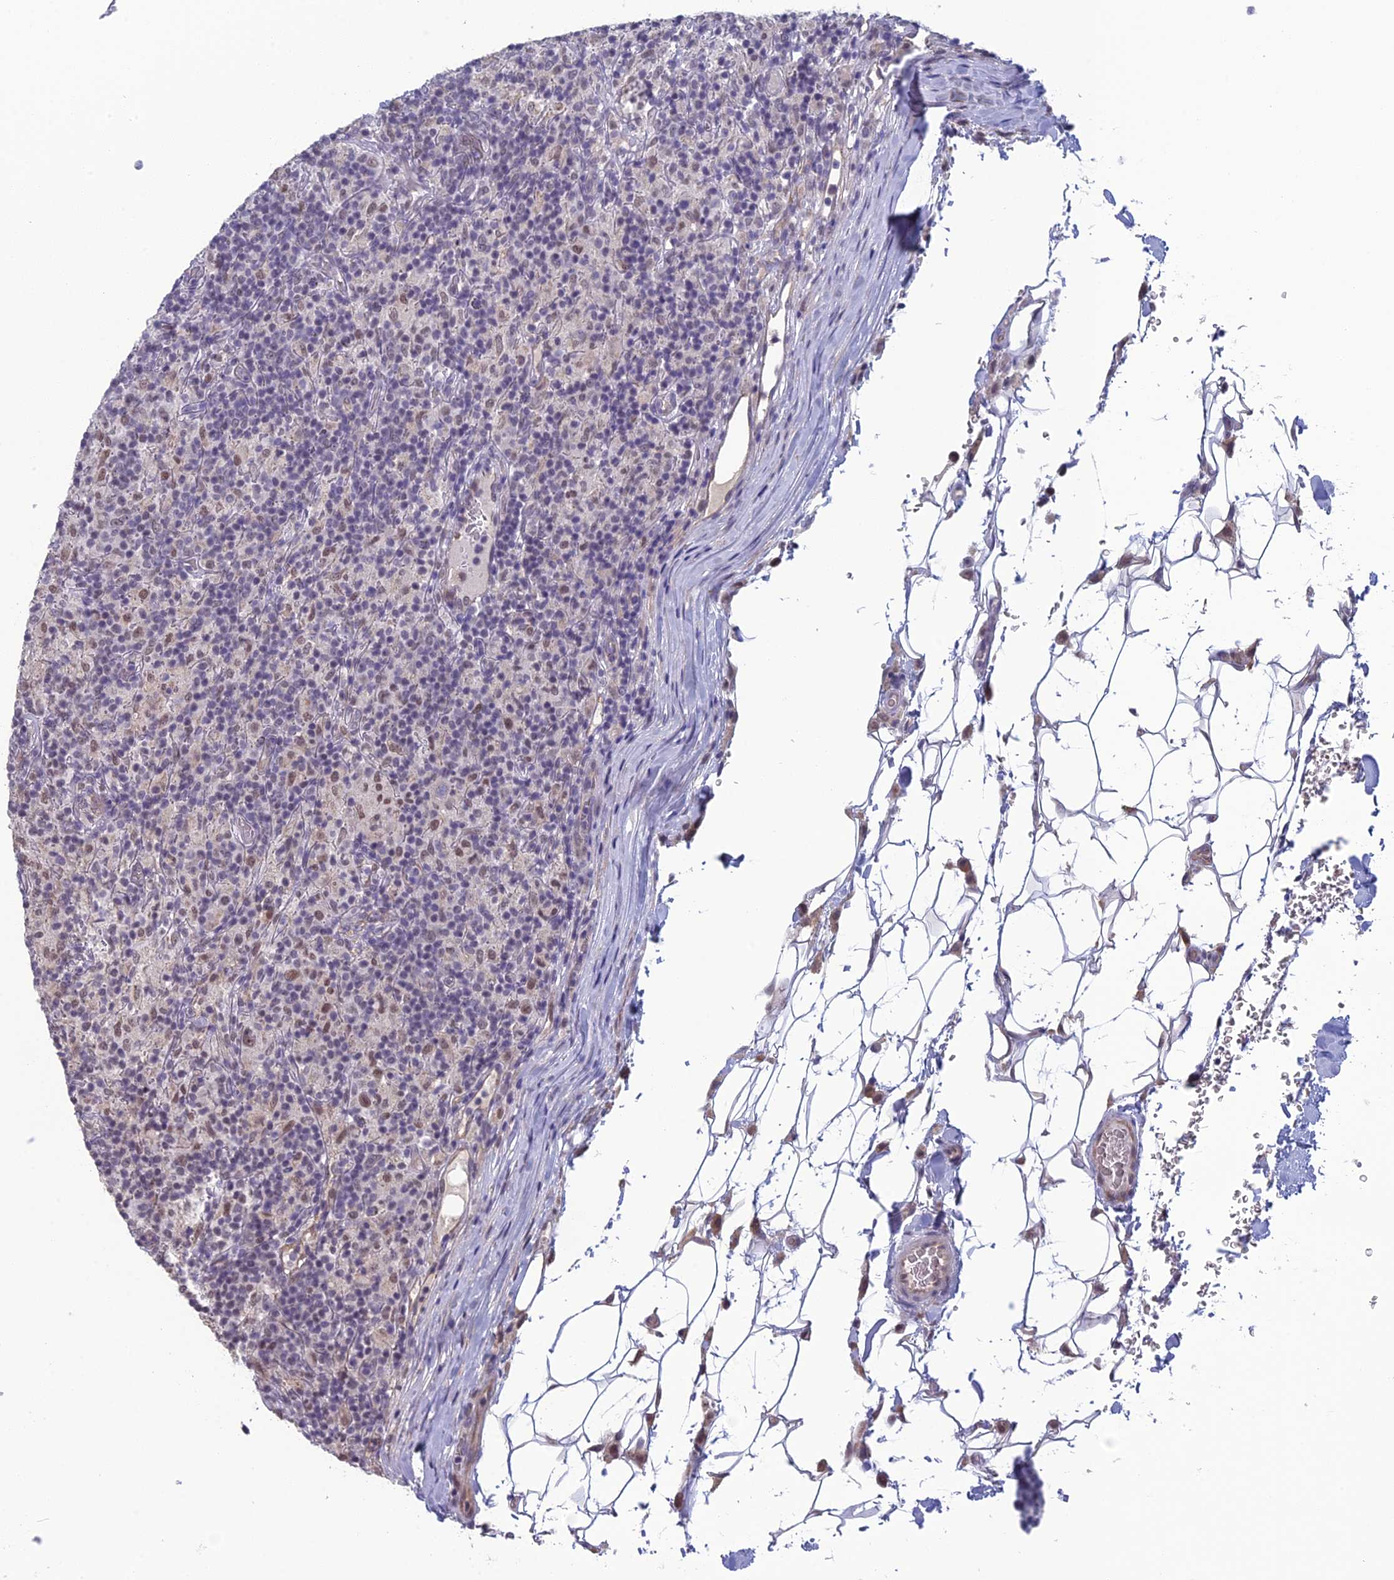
{"staining": {"intensity": "negative", "quantity": "none", "location": "none"}, "tissue": "lymphoma", "cell_type": "Tumor cells", "image_type": "cancer", "snomed": [{"axis": "morphology", "description": "Hodgkin's disease, NOS"}, {"axis": "topography", "description": "Lymph node"}], "caption": "The histopathology image demonstrates no significant positivity in tumor cells of lymphoma. Brightfield microscopy of IHC stained with DAB (3,3'-diaminobenzidine) (brown) and hematoxylin (blue), captured at high magnification.", "gene": "MT-CO3", "patient": {"sex": "male", "age": 70}}